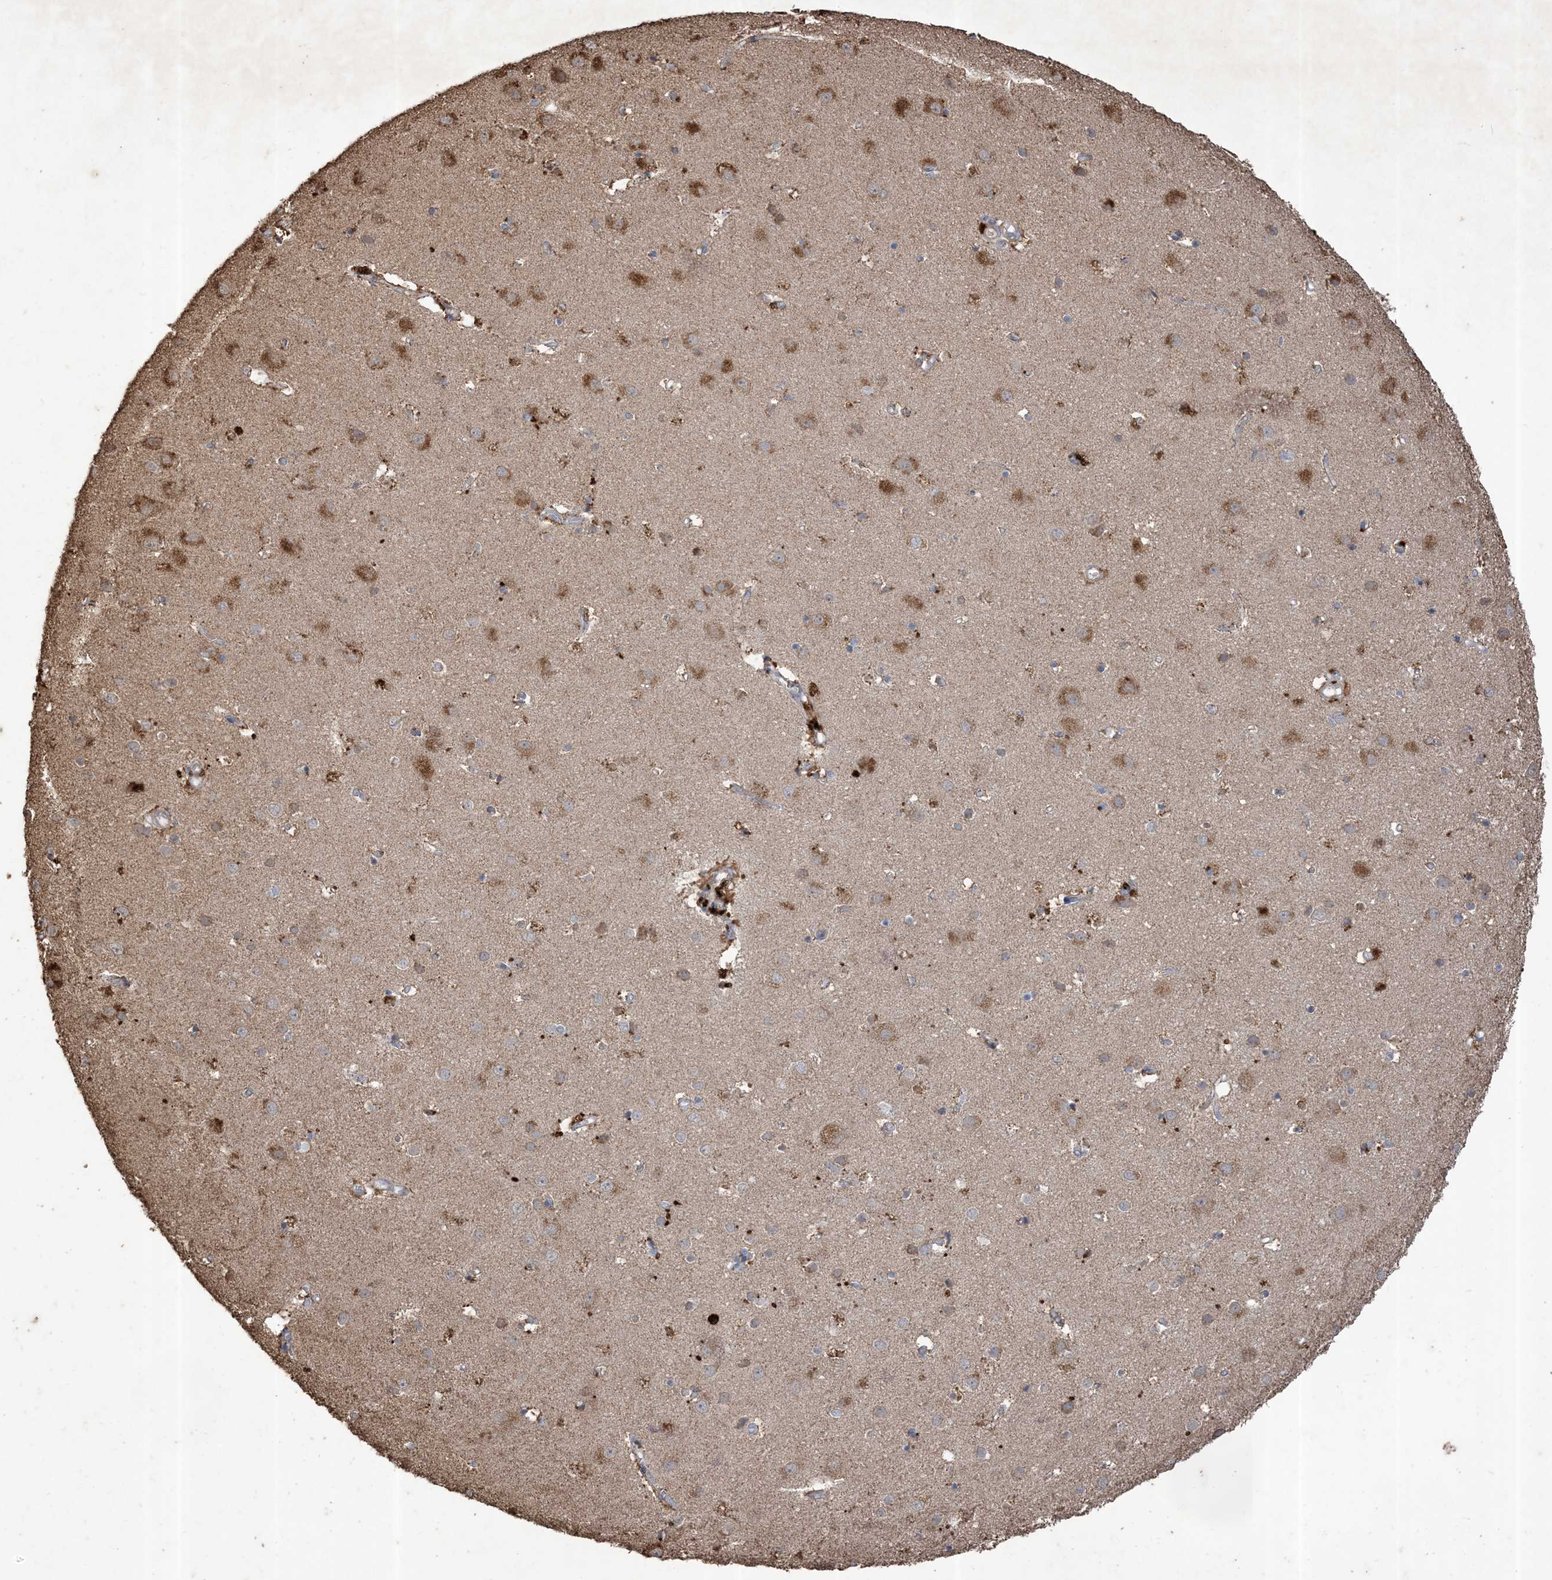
{"staining": {"intensity": "moderate", "quantity": "25%-75%", "location": "cytoplasmic/membranous"}, "tissue": "cerebral cortex", "cell_type": "Endothelial cells", "image_type": "normal", "snomed": [{"axis": "morphology", "description": "Normal tissue, NOS"}, {"axis": "topography", "description": "Cerebral cortex"}], "caption": "Protein staining by IHC shows moderate cytoplasmic/membranous staining in about 25%-75% of endothelial cells in normal cerebral cortex.", "gene": "HPS4", "patient": {"sex": "male", "age": 54}}